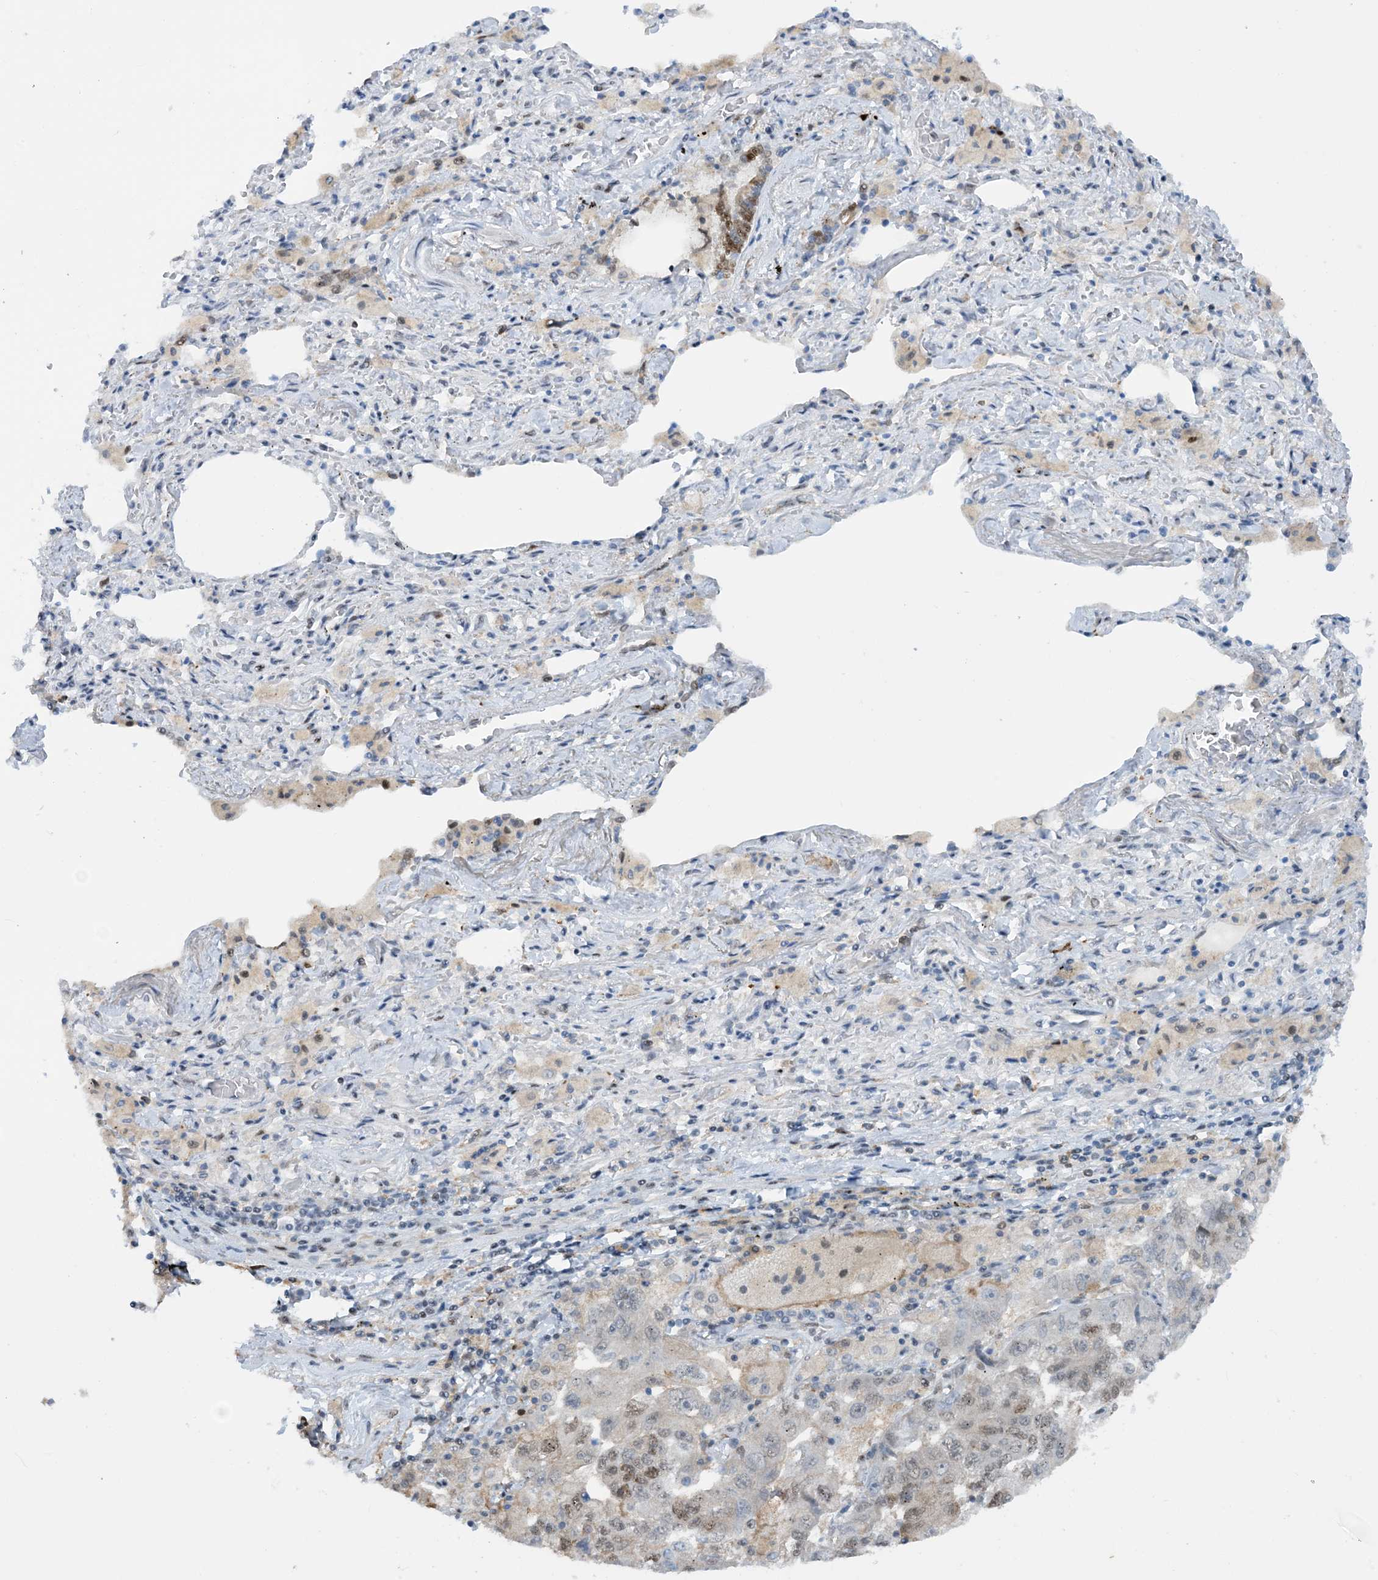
{"staining": {"intensity": "weak", "quantity": "25%-75%", "location": "nuclear"}, "tissue": "lung cancer", "cell_type": "Tumor cells", "image_type": "cancer", "snomed": [{"axis": "morphology", "description": "Adenocarcinoma, NOS"}, {"axis": "topography", "description": "Lung"}], "caption": "Tumor cells reveal weak nuclear expression in approximately 25%-75% of cells in lung cancer. The staining is performed using DAB (3,3'-diaminobenzidine) brown chromogen to label protein expression. The nuclei are counter-stained blue using hematoxylin.", "gene": "HEMK1", "patient": {"sex": "female", "age": 51}}